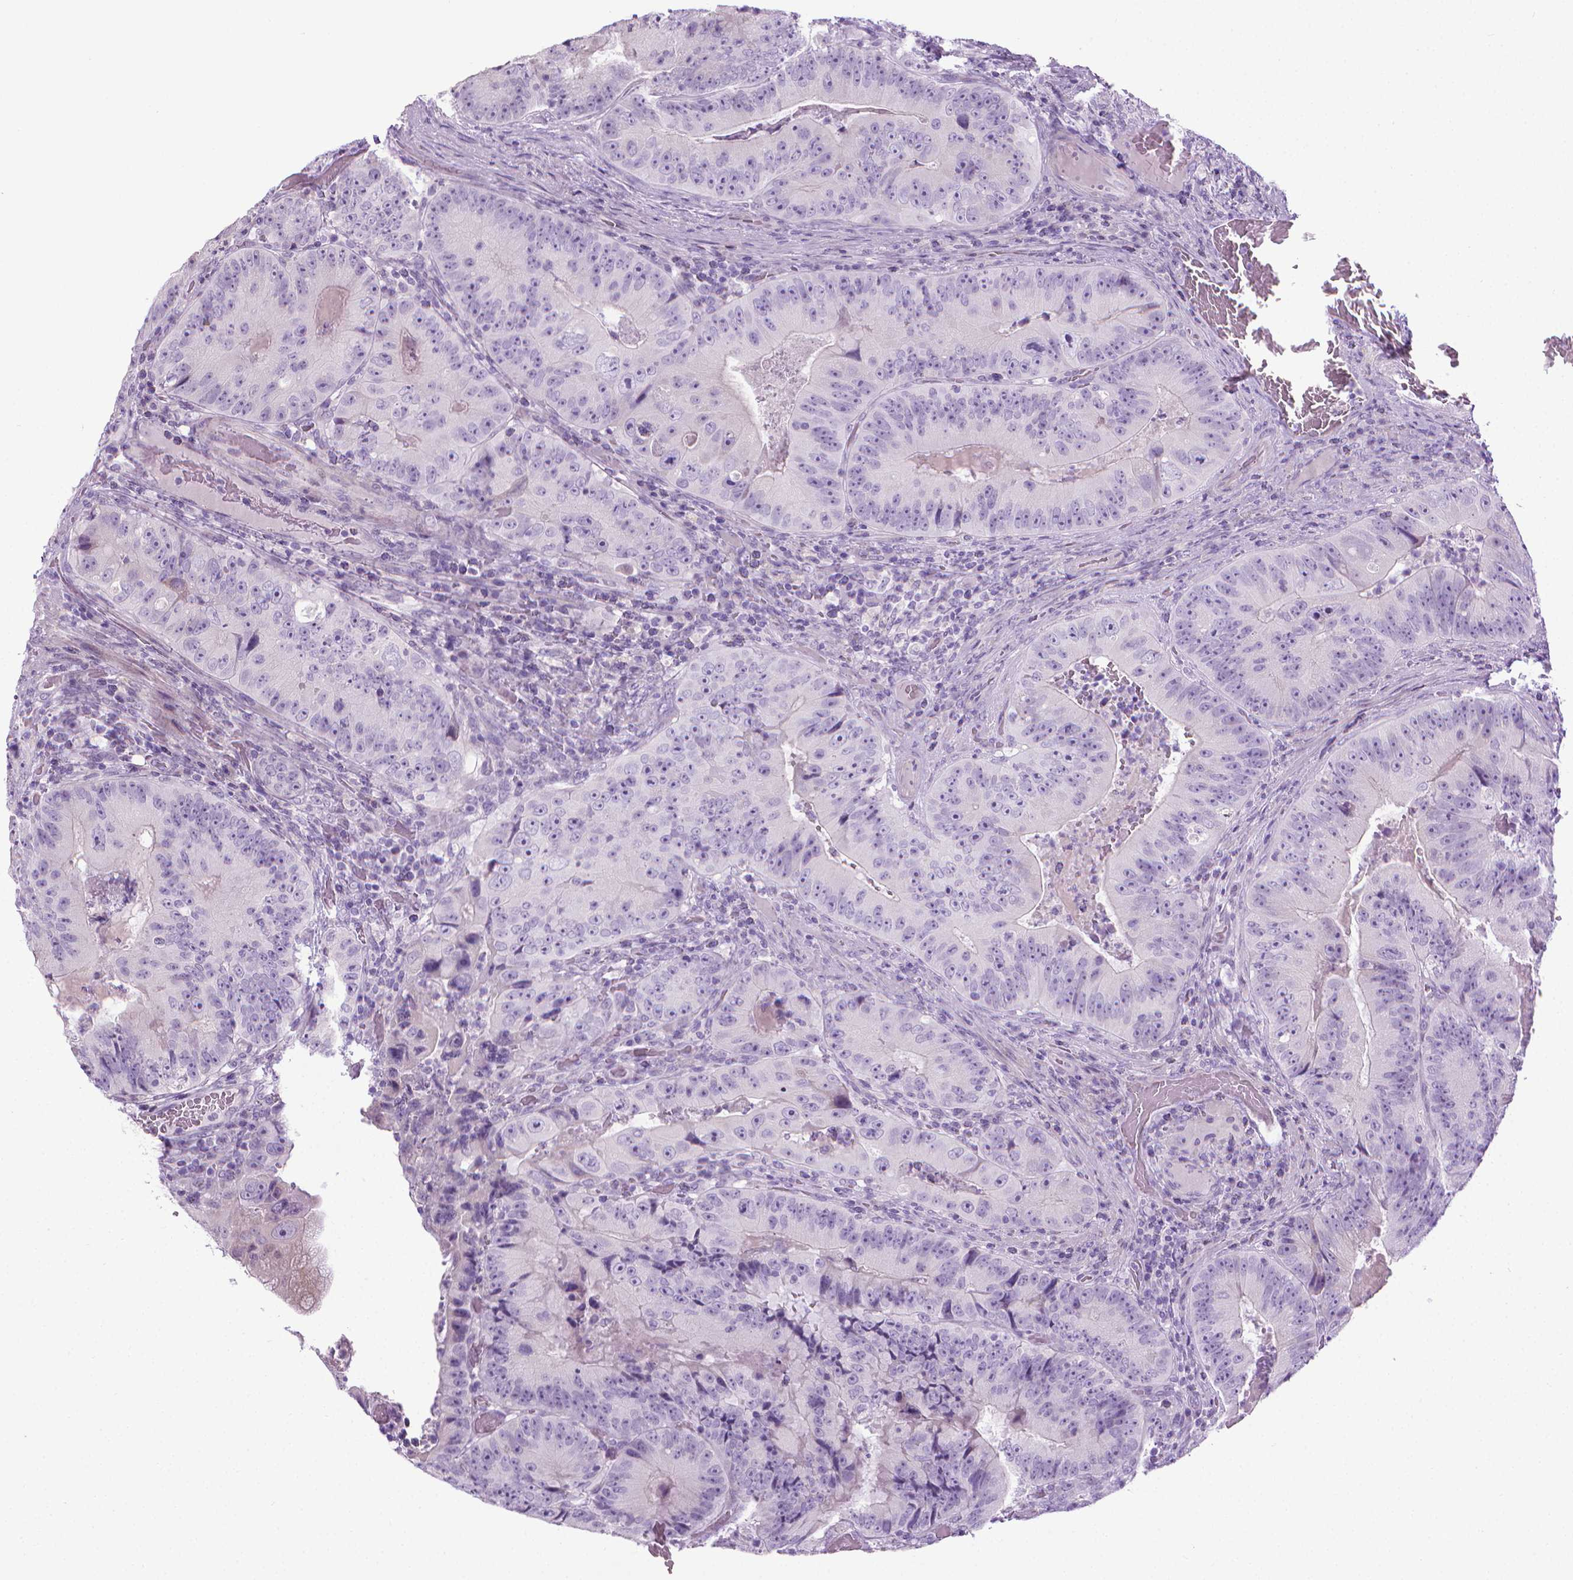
{"staining": {"intensity": "negative", "quantity": "none", "location": "none"}, "tissue": "colorectal cancer", "cell_type": "Tumor cells", "image_type": "cancer", "snomed": [{"axis": "morphology", "description": "Adenocarcinoma, NOS"}, {"axis": "topography", "description": "Colon"}], "caption": "DAB (3,3'-diaminobenzidine) immunohistochemical staining of human adenocarcinoma (colorectal) demonstrates no significant staining in tumor cells.", "gene": "DNAI7", "patient": {"sex": "female", "age": 86}}